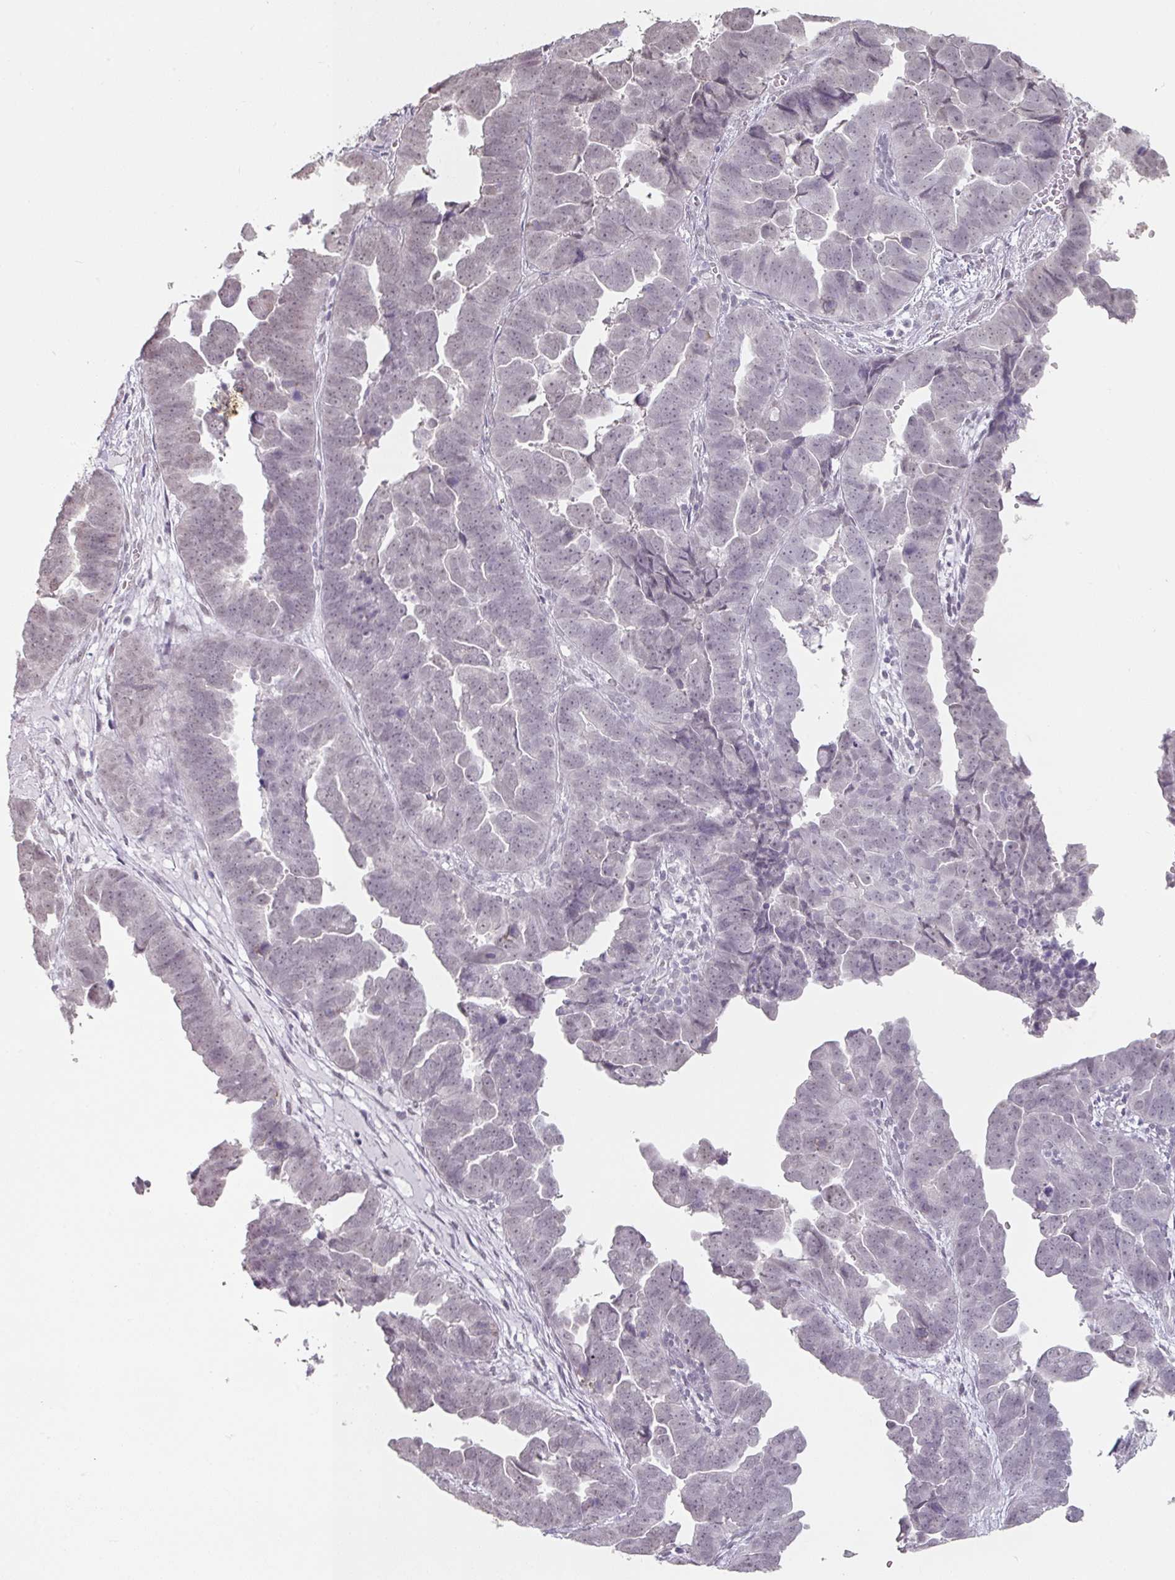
{"staining": {"intensity": "negative", "quantity": "none", "location": "none"}, "tissue": "endometrial cancer", "cell_type": "Tumor cells", "image_type": "cancer", "snomed": [{"axis": "morphology", "description": "Adenocarcinoma, NOS"}, {"axis": "topography", "description": "Endometrium"}], "caption": "Immunohistochemistry (IHC) histopathology image of human adenocarcinoma (endometrial) stained for a protein (brown), which reveals no staining in tumor cells.", "gene": "SPRR1A", "patient": {"sex": "female", "age": 75}}